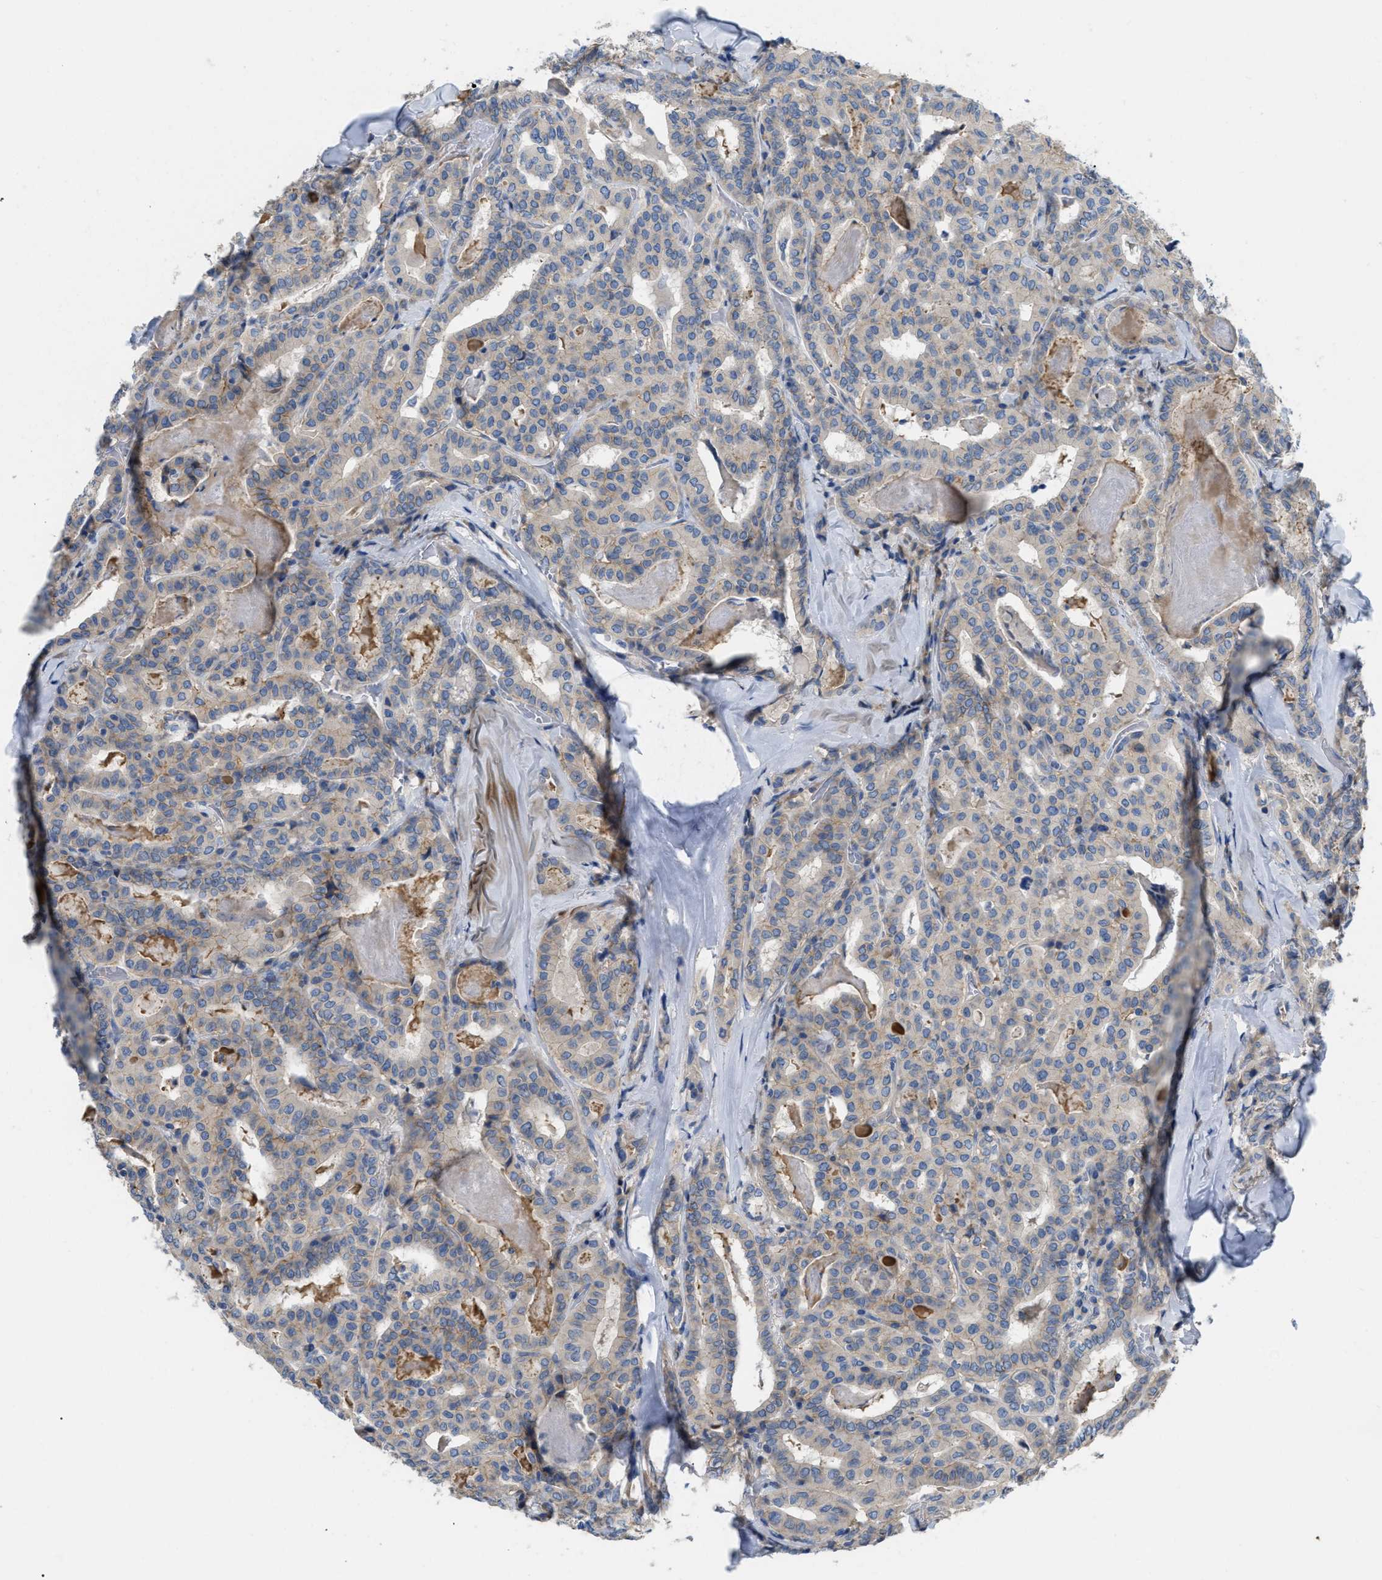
{"staining": {"intensity": "moderate", "quantity": "<25%", "location": "cytoplasmic/membranous"}, "tissue": "thyroid cancer", "cell_type": "Tumor cells", "image_type": "cancer", "snomed": [{"axis": "morphology", "description": "Papillary adenocarcinoma, NOS"}, {"axis": "topography", "description": "Thyroid gland"}], "caption": "The micrograph reveals immunohistochemical staining of thyroid cancer. There is moderate cytoplasmic/membranous expression is present in approximately <25% of tumor cells.", "gene": "DHX58", "patient": {"sex": "female", "age": 42}}